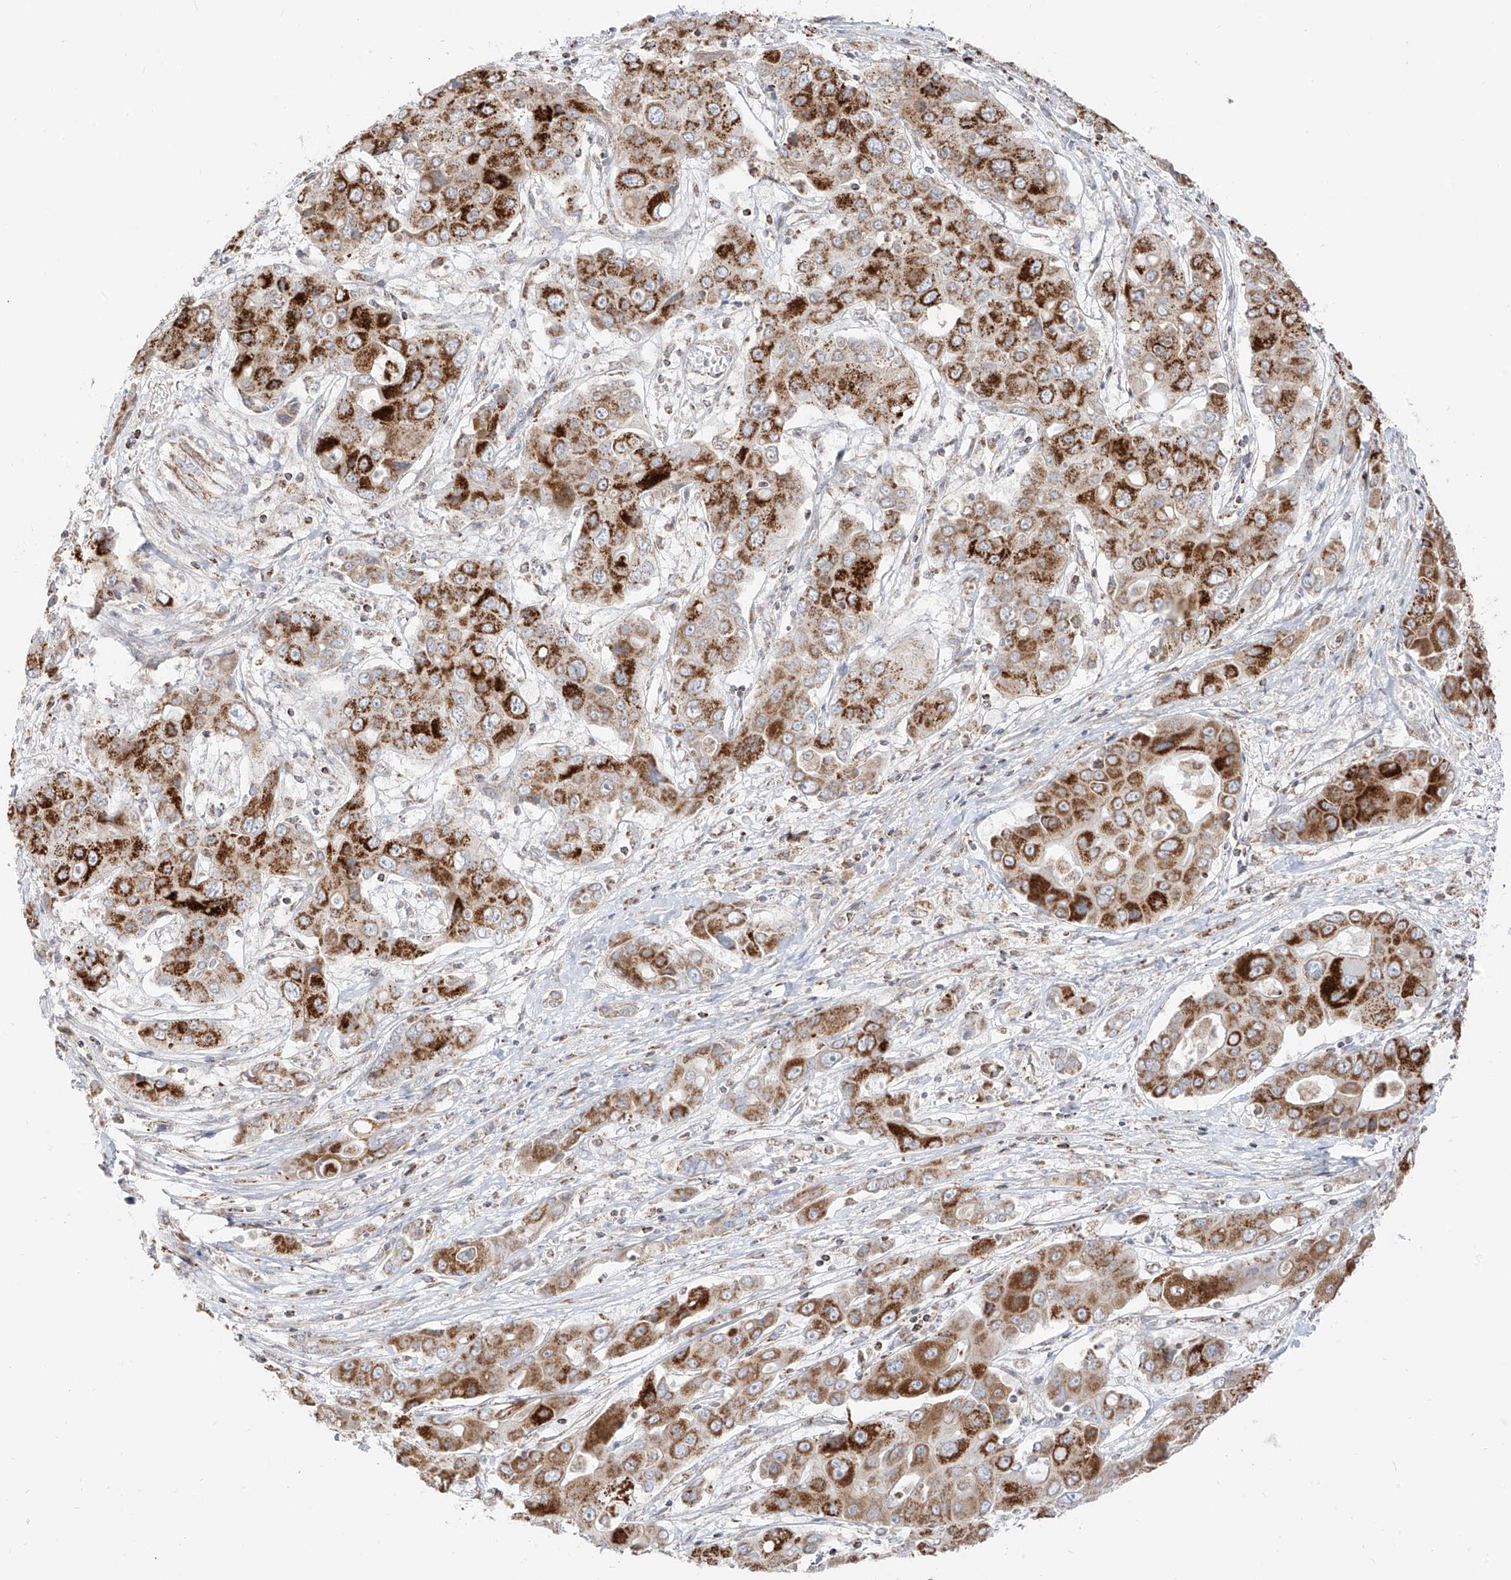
{"staining": {"intensity": "strong", "quantity": ">75%", "location": "cytoplasmic/membranous"}, "tissue": "liver cancer", "cell_type": "Tumor cells", "image_type": "cancer", "snomed": [{"axis": "morphology", "description": "Cholangiocarcinoma"}, {"axis": "topography", "description": "Liver"}], "caption": "A brown stain labels strong cytoplasmic/membranous staining of a protein in cholangiocarcinoma (liver) tumor cells. The staining was performed using DAB, with brown indicating positive protein expression. Nuclei are stained blue with hematoxylin.", "gene": "ETHE1", "patient": {"sex": "male", "age": 67}}